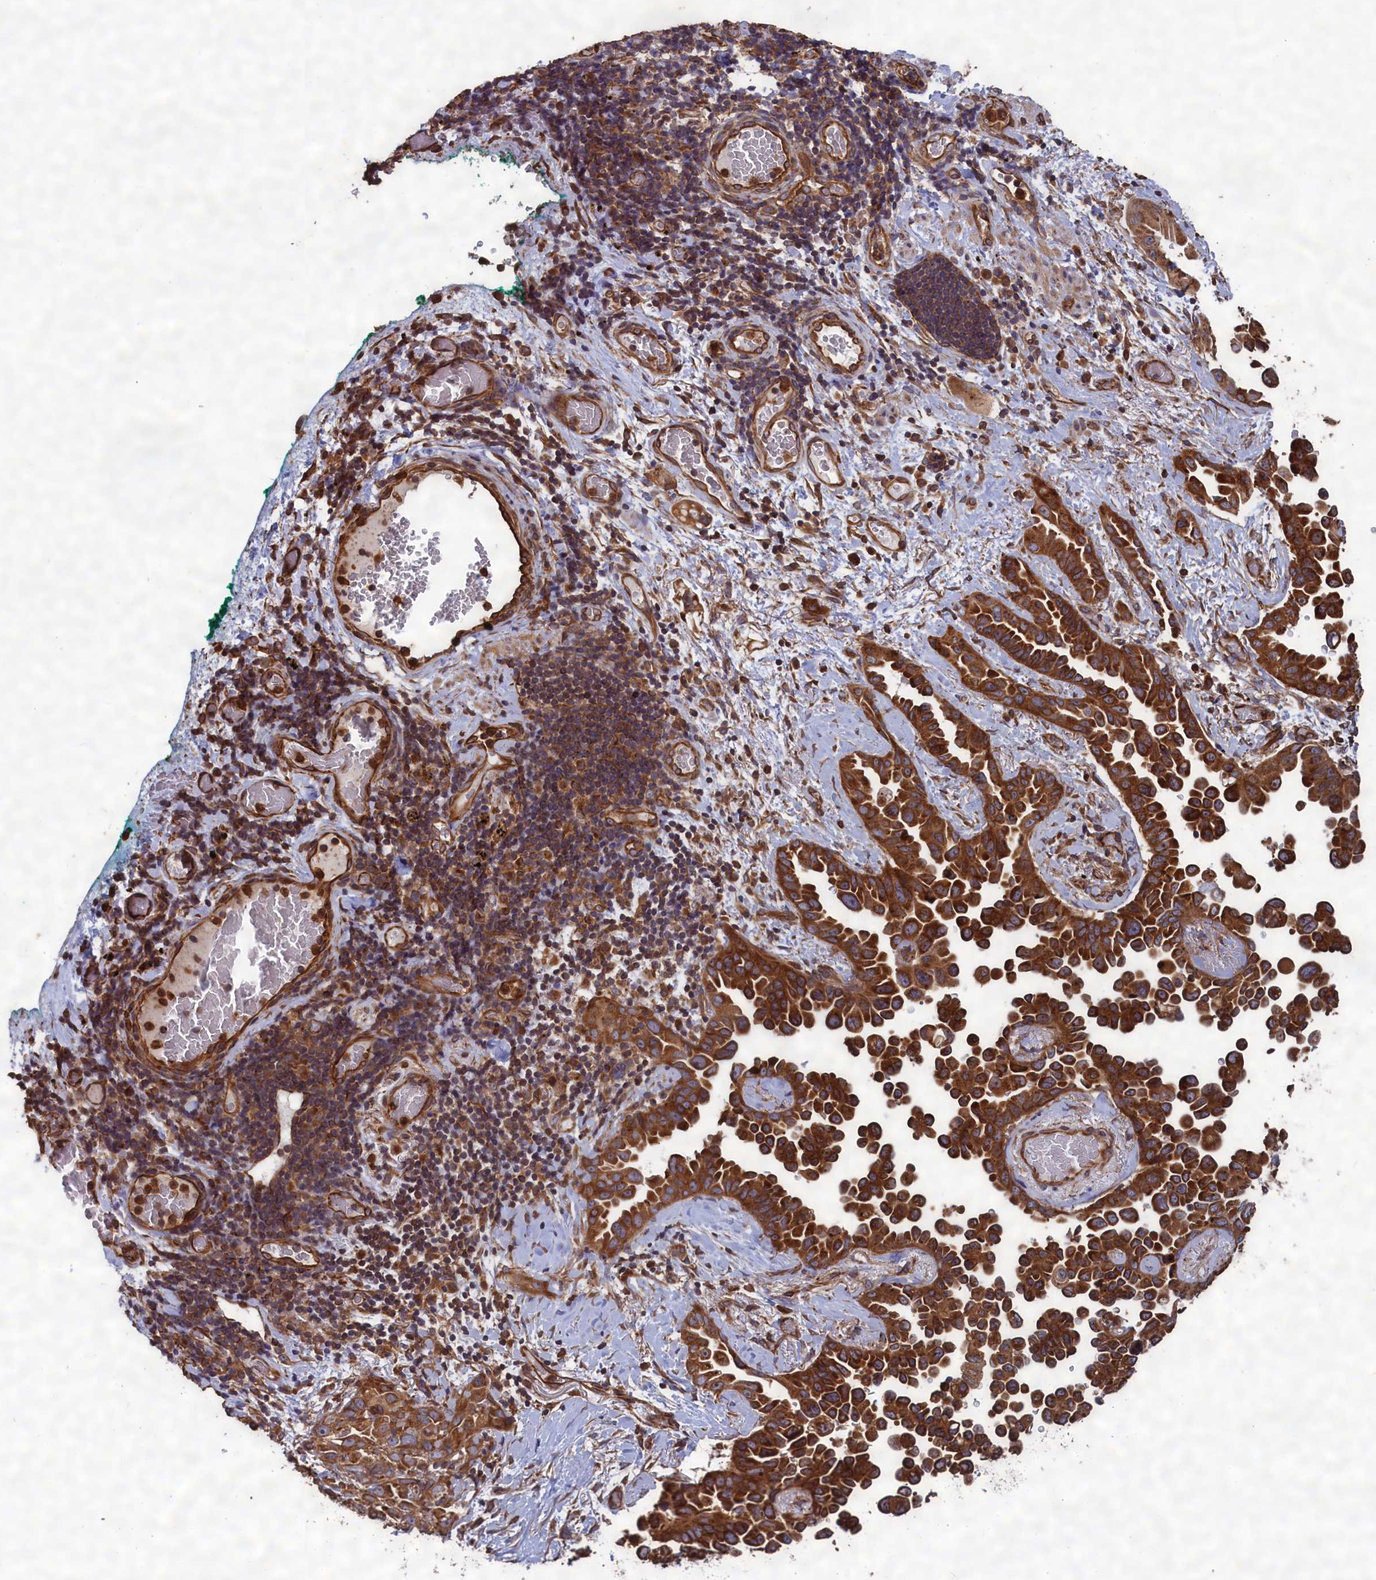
{"staining": {"intensity": "strong", "quantity": ">75%", "location": "cytoplasmic/membranous"}, "tissue": "lung cancer", "cell_type": "Tumor cells", "image_type": "cancer", "snomed": [{"axis": "morphology", "description": "Adenocarcinoma, NOS"}, {"axis": "topography", "description": "Lung"}], "caption": "The photomicrograph shows staining of lung cancer (adenocarcinoma), revealing strong cytoplasmic/membranous protein staining (brown color) within tumor cells. The staining was performed using DAB, with brown indicating positive protein expression. Nuclei are stained blue with hematoxylin.", "gene": "CCDC124", "patient": {"sex": "female", "age": 67}}